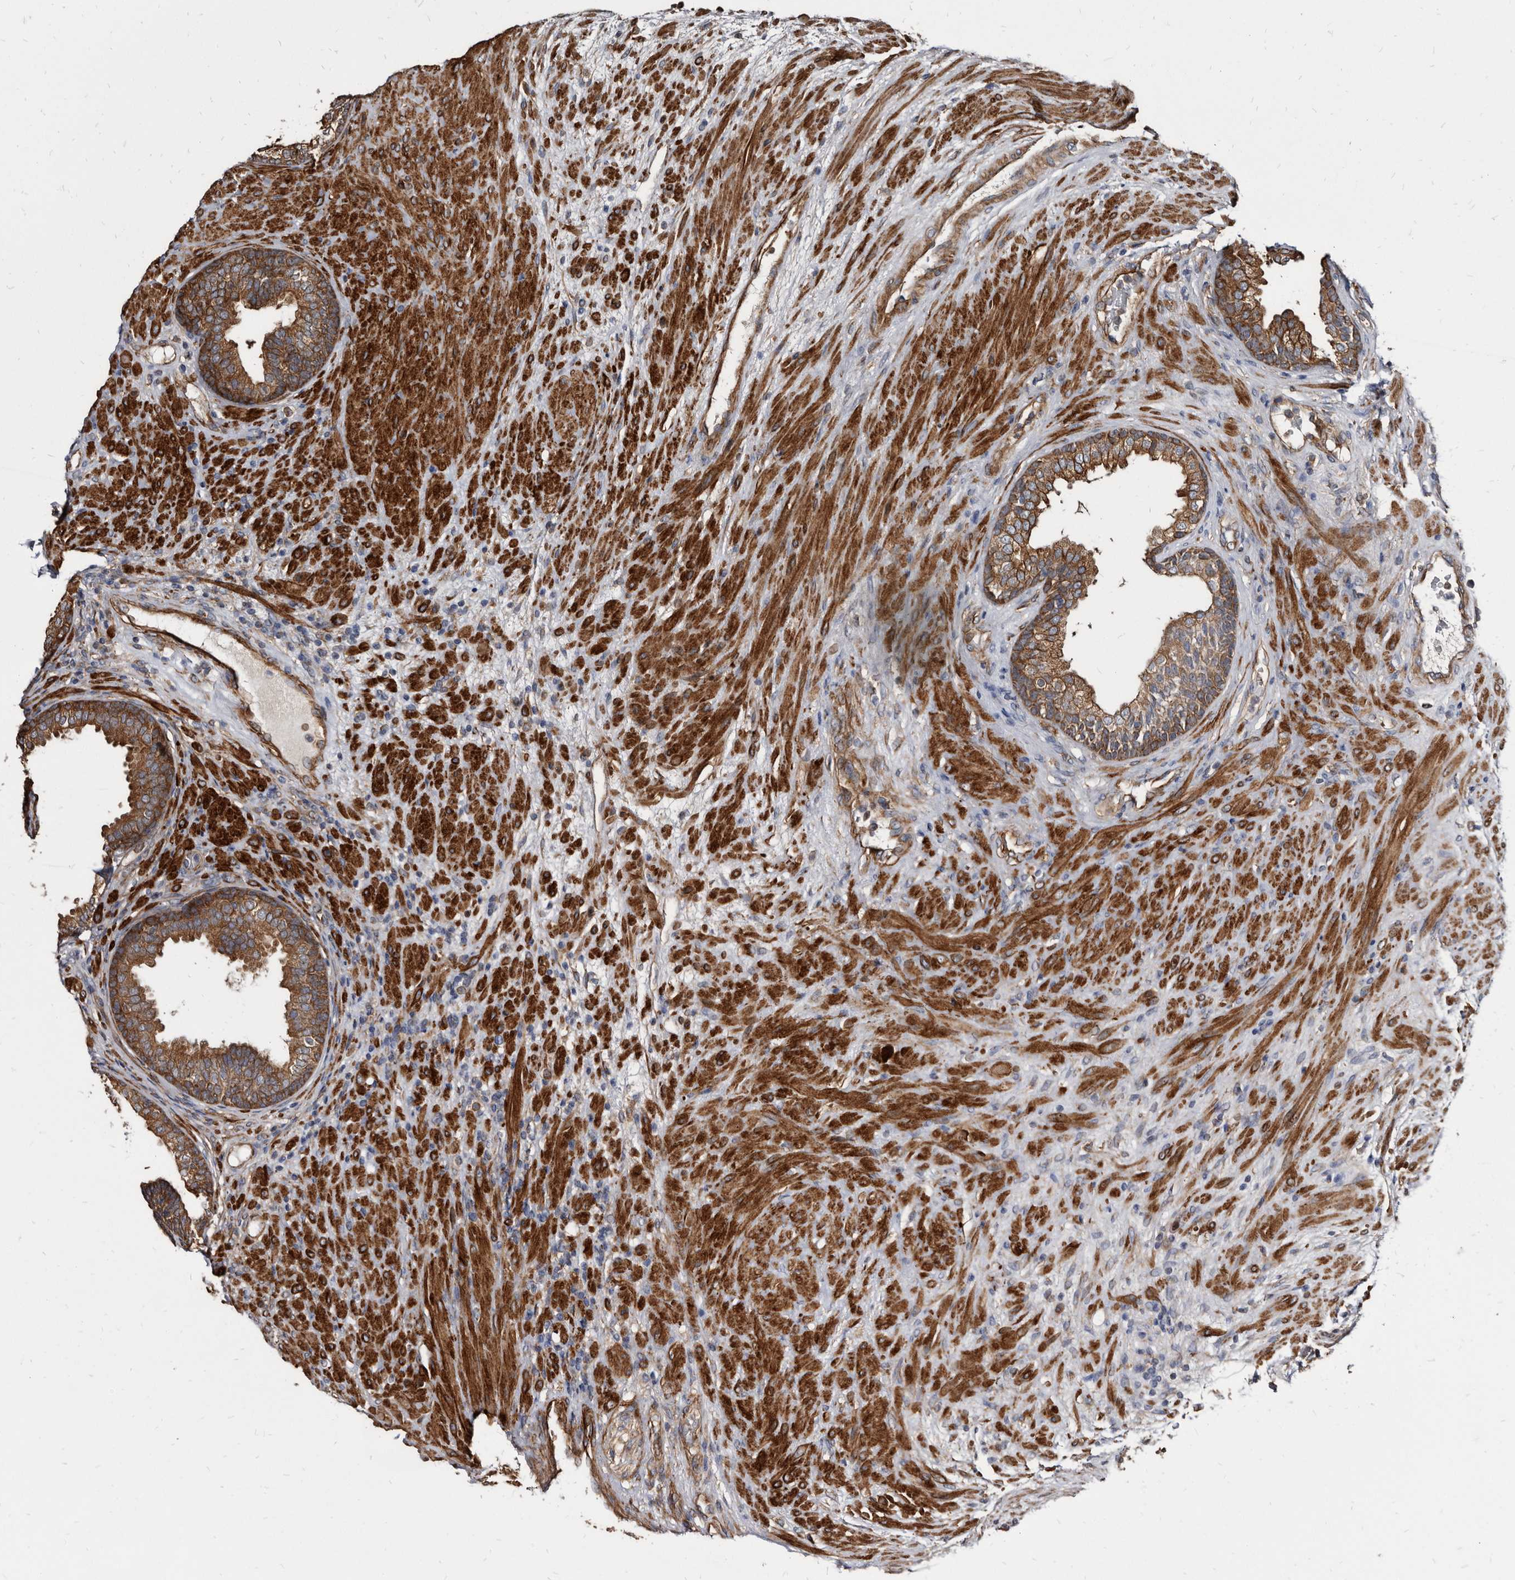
{"staining": {"intensity": "strong", "quantity": ">75%", "location": "cytoplasmic/membranous"}, "tissue": "prostate", "cell_type": "Glandular cells", "image_type": "normal", "snomed": [{"axis": "morphology", "description": "Normal tissue, NOS"}, {"axis": "topography", "description": "Prostate"}], "caption": "Brown immunohistochemical staining in benign prostate displays strong cytoplasmic/membranous staining in approximately >75% of glandular cells. The protein of interest is stained brown, and the nuclei are stained in blue (DAB IHC with brightfield microscopy, high magnification).", "gene": "KCTD20", "patient": {"sex": "male", "age": 76}}